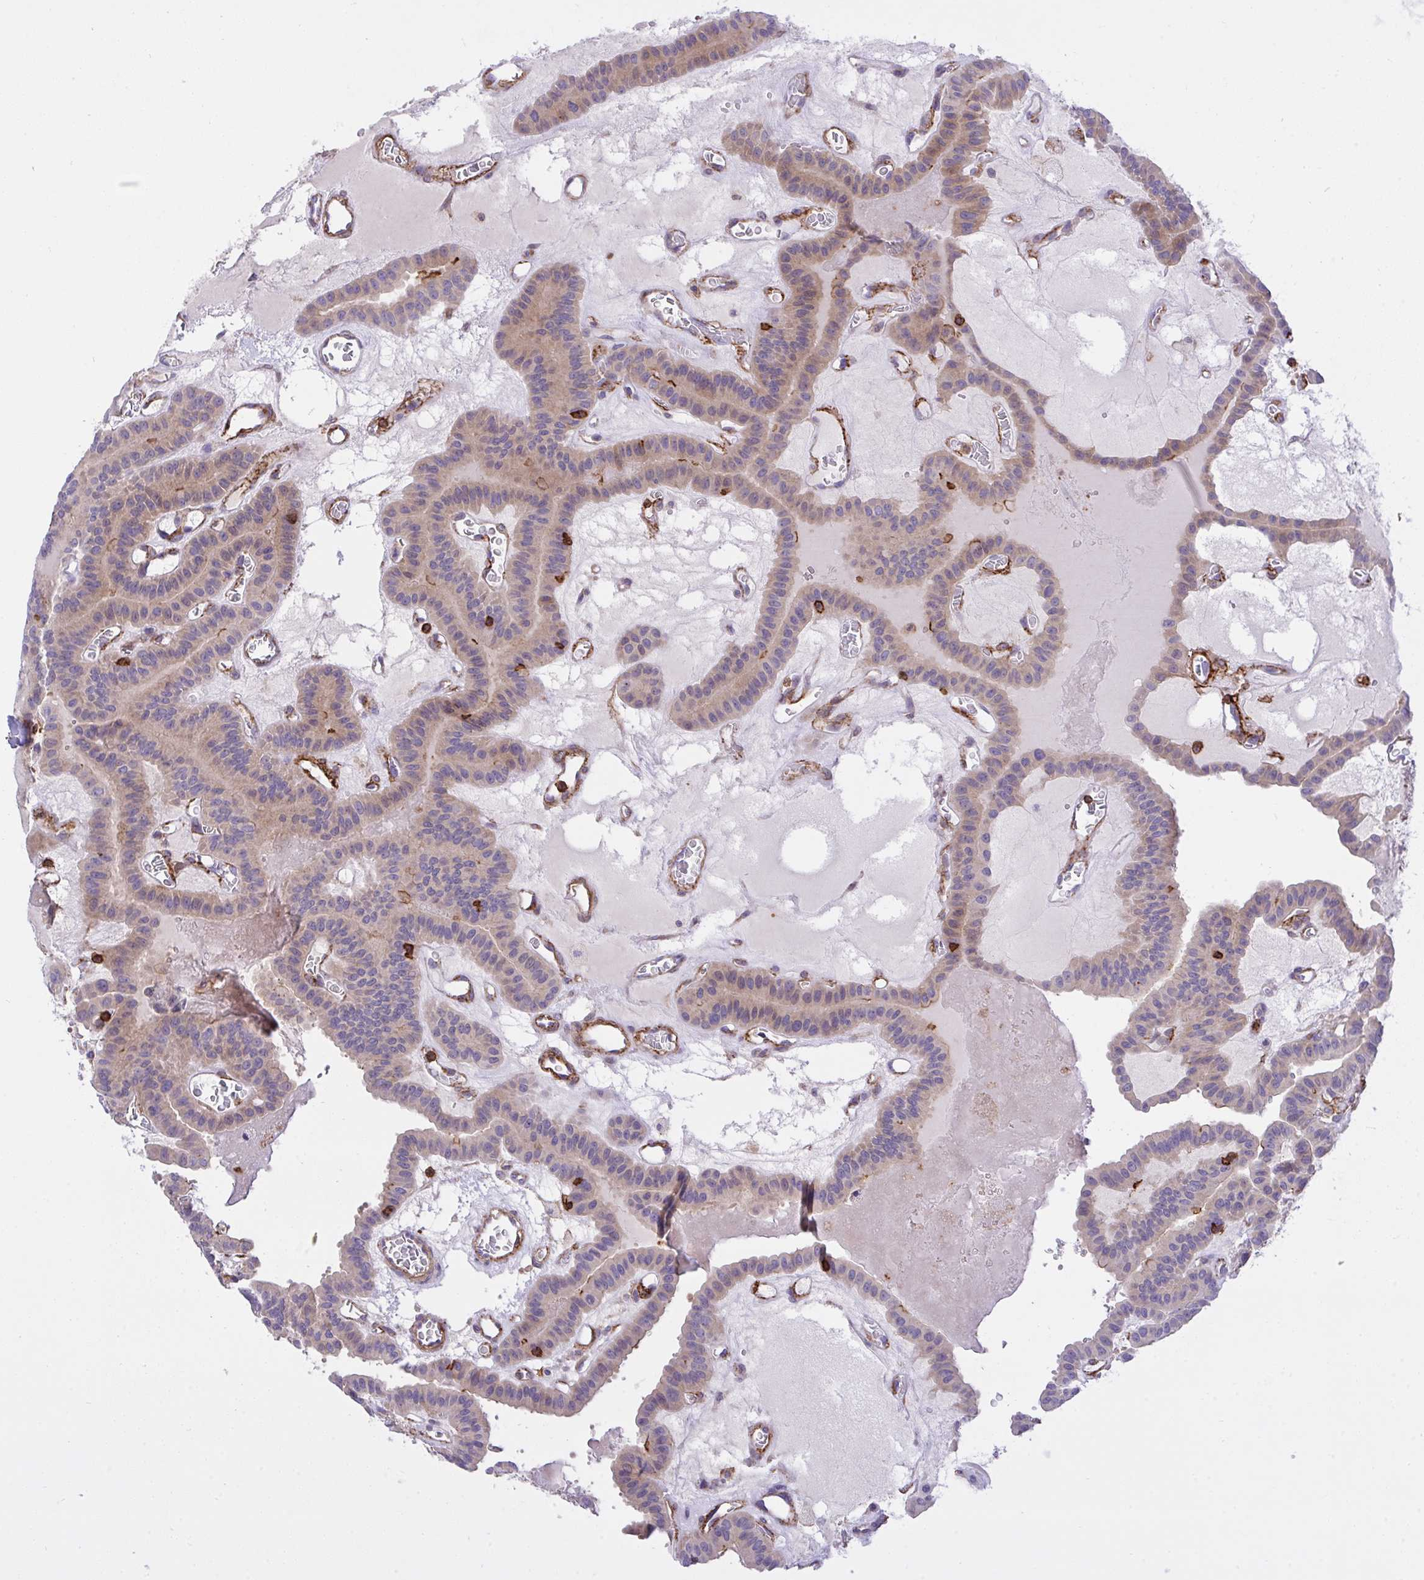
{"staining": {"intensity": "weak", "quantity": "<25%", "location": "cytoplasmic/membranous"}, "tissue": "thyroid cancer", "cell_type": "Tumor cells", "image_type": "cancer", "snomed": [{"axis": "morphology", "description": "Papillary adenocarcinoma, NOS"}, {"axis": "topography", "description": "Thyroid gland"}], "caption": "Immunohistochemistry (IHC) image of human thyroid papillary adenocarcinoma stained for a protein (brown), which exhibits no expression in tumor cells. (DAB IHC, high magnification).", "gene": "ERI1", "patient": {"sex": "male", "age": 87}}